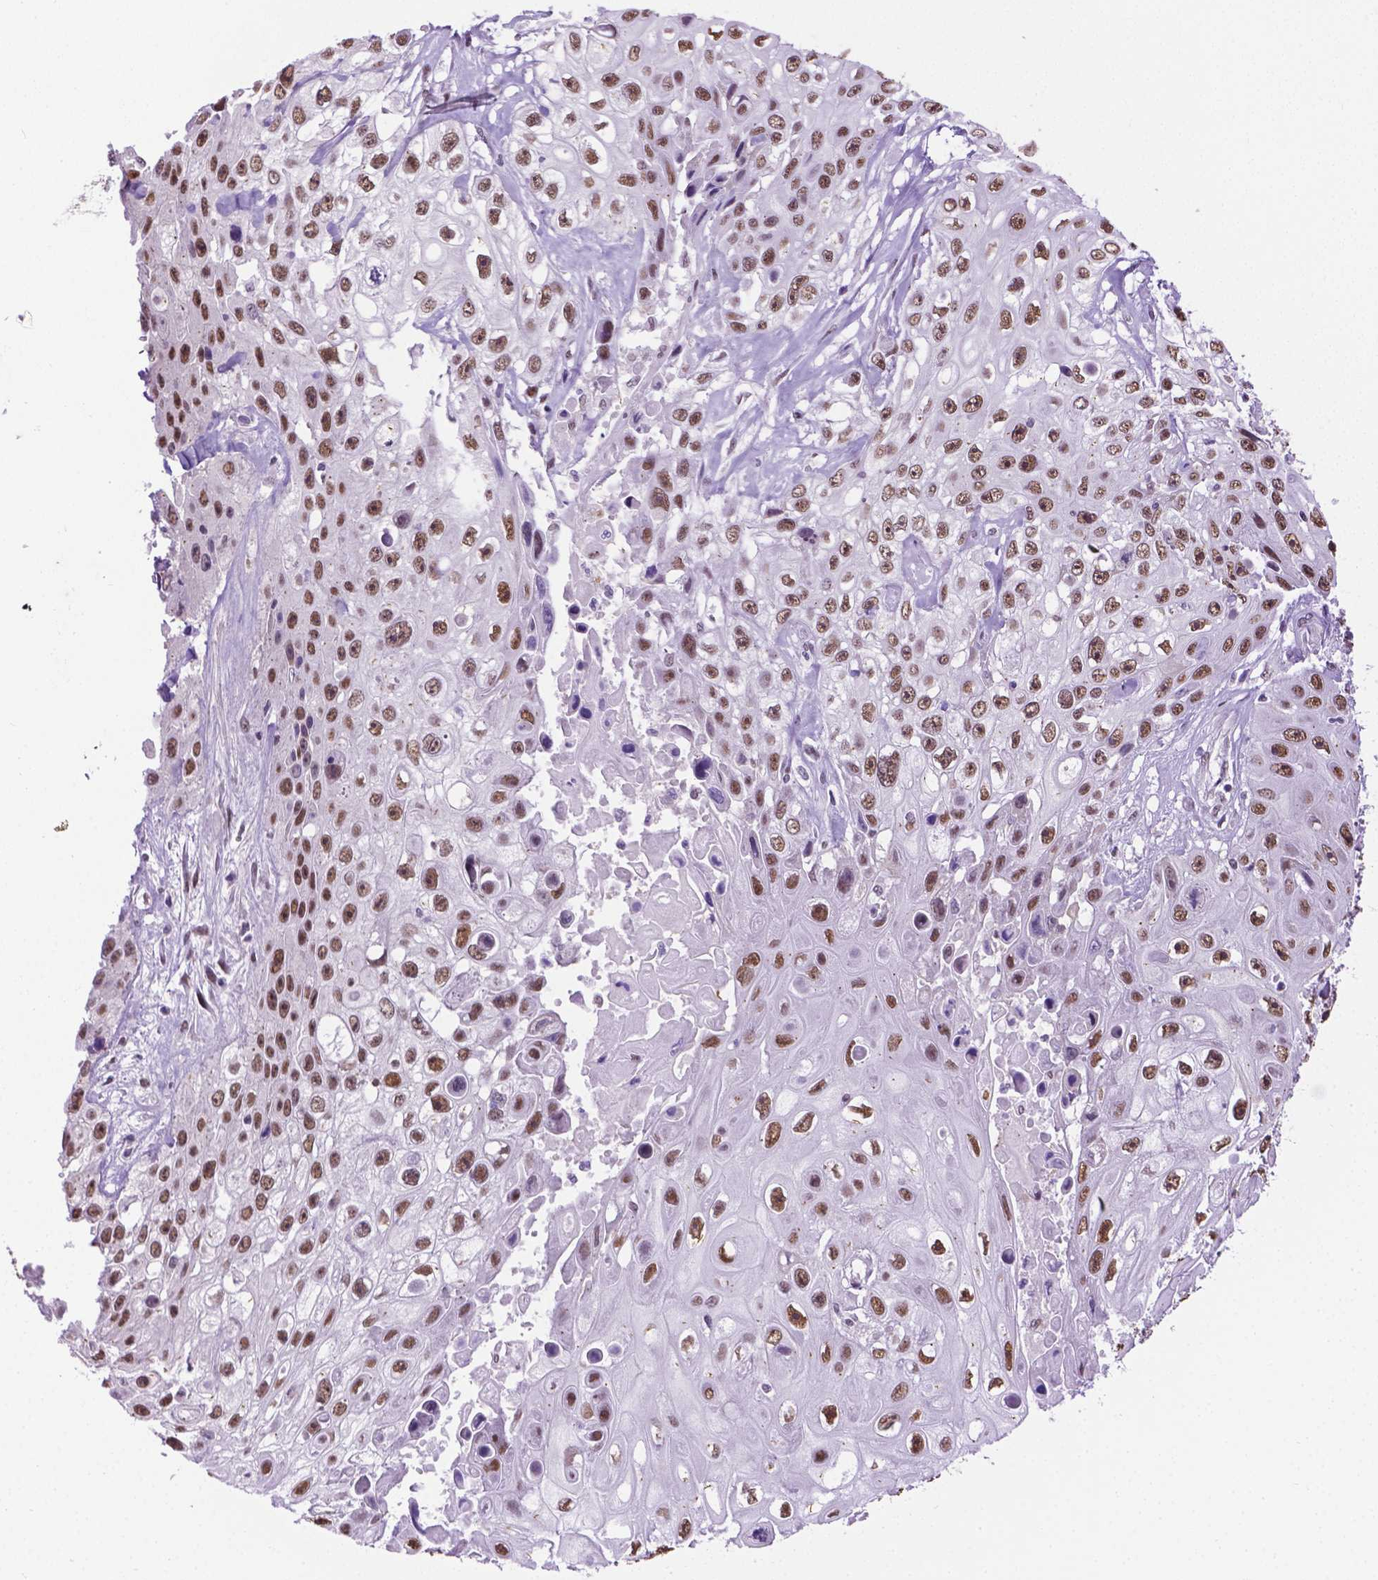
{"staining": {"intensity": "moderate", "quantity": ">75%", "location": "nuclear"}, "tissue": "skin cancer", "cell_type": "Tumor cells", "image_type": "cancer", "snomed": [{"axis": "morphology", "description": "Squamous cell carcinoma, NOS"}, {"axis": "topography", "description": "Skin"}], "caption": "IHC photomicrograph of human squamous cell carcinoma (skin) stained for a protein (brown), which reveals medium levels of moderate nuclear positivity in about >75% of tumor cells.", "gene": "ABI2", "patient": {"sex": "male", "age": 82}}